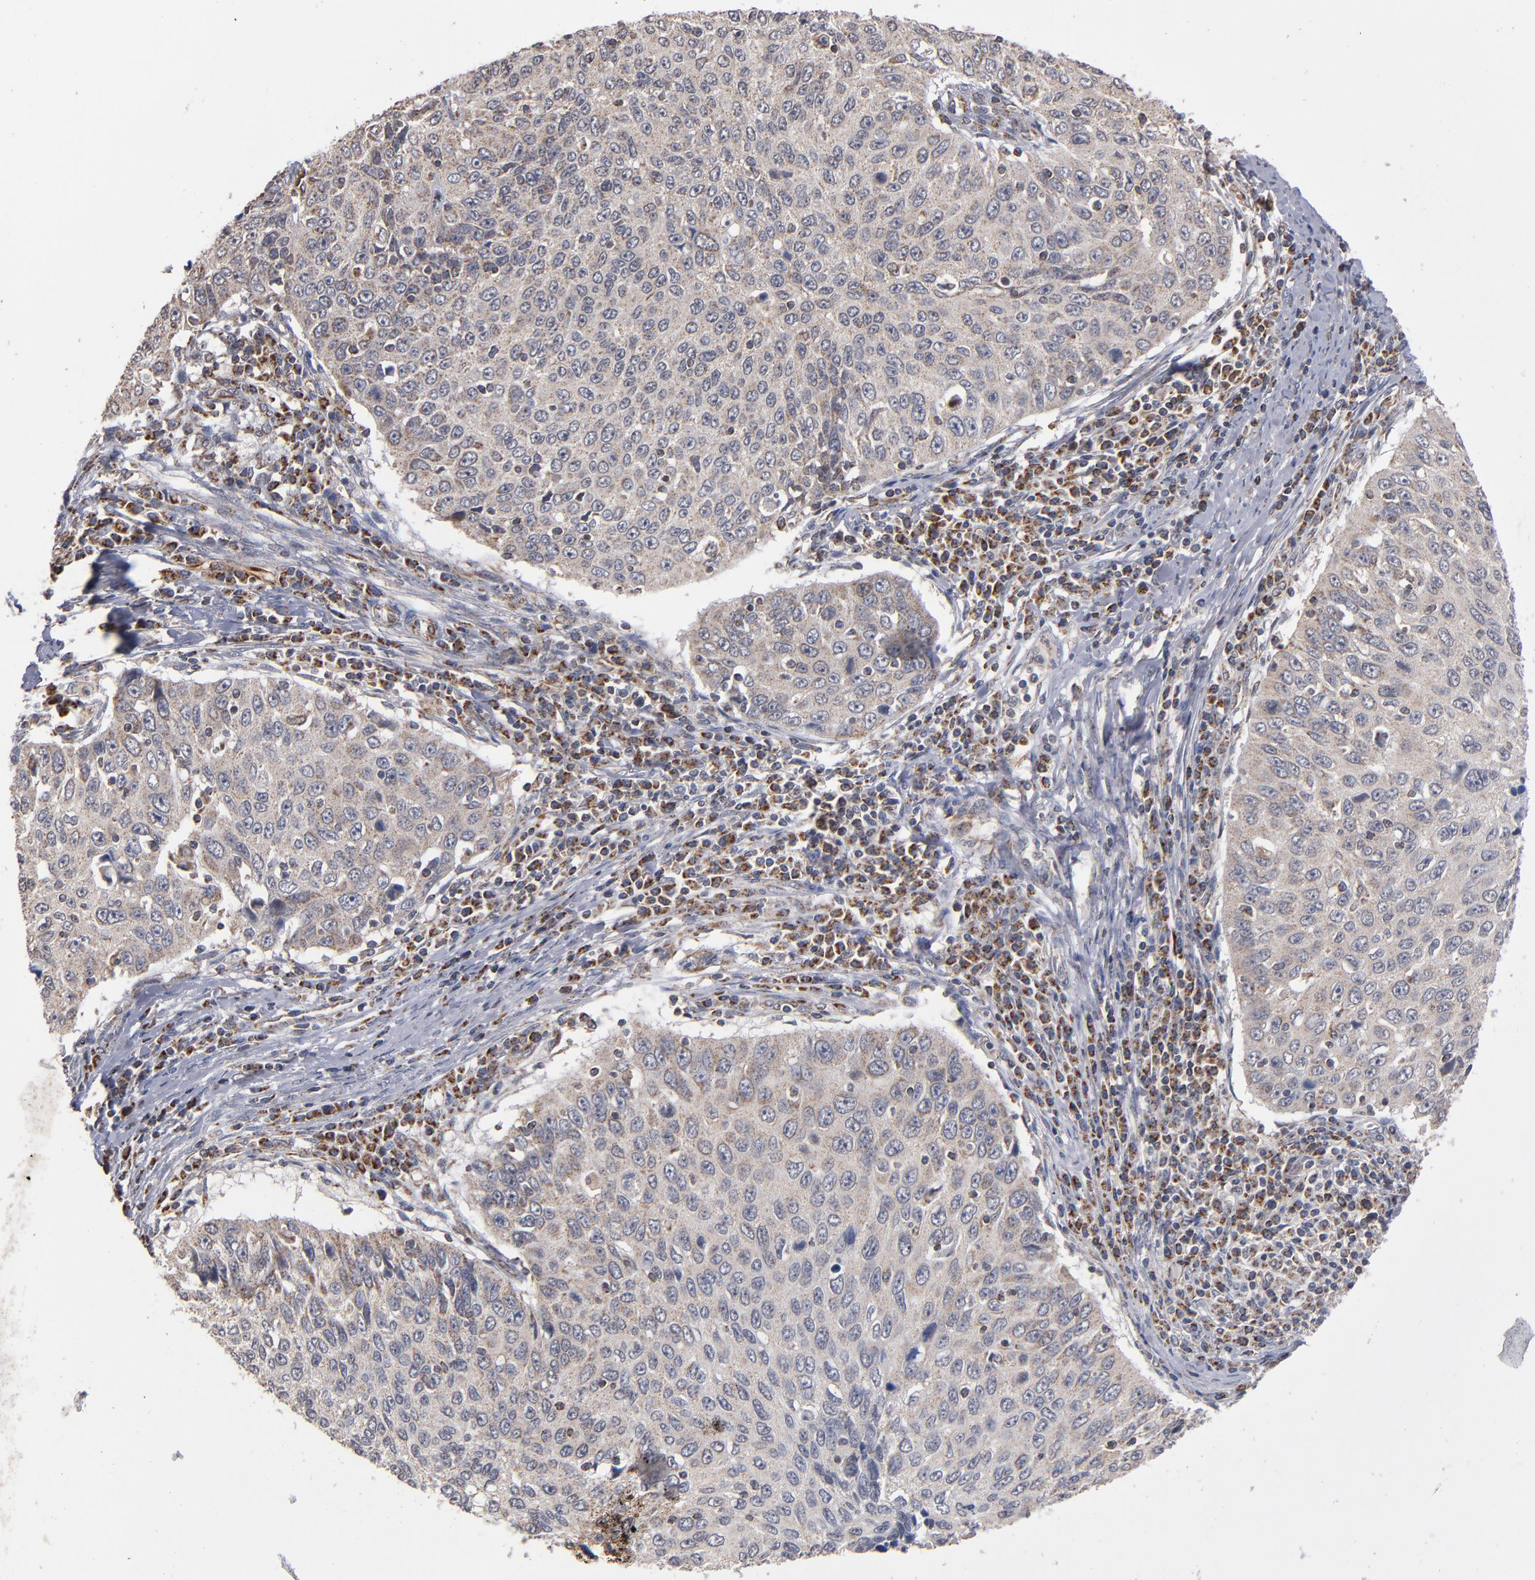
{"staining": {"intensity": "weak", "quantity": ">75%", "location": "cytoplasmic/membranous"}, "tissue": "cervical cancer", "cell_type": "Tumor cells", "image_type": "cancer", "snomed": [{"axis": "morphology", "description": "Squamous cell carcinoma, NOS"}, {"axis": "topography", "description": "Cervix"}], "caption": "Approximately >75% of tumor cells in cervical cancer reveal weak cytoplasmic/membranous protein staining as visualized by brown immunohistochemical staining.", "gene": "MIPOL1", "patient": {"sex": "female", "age": 53}}